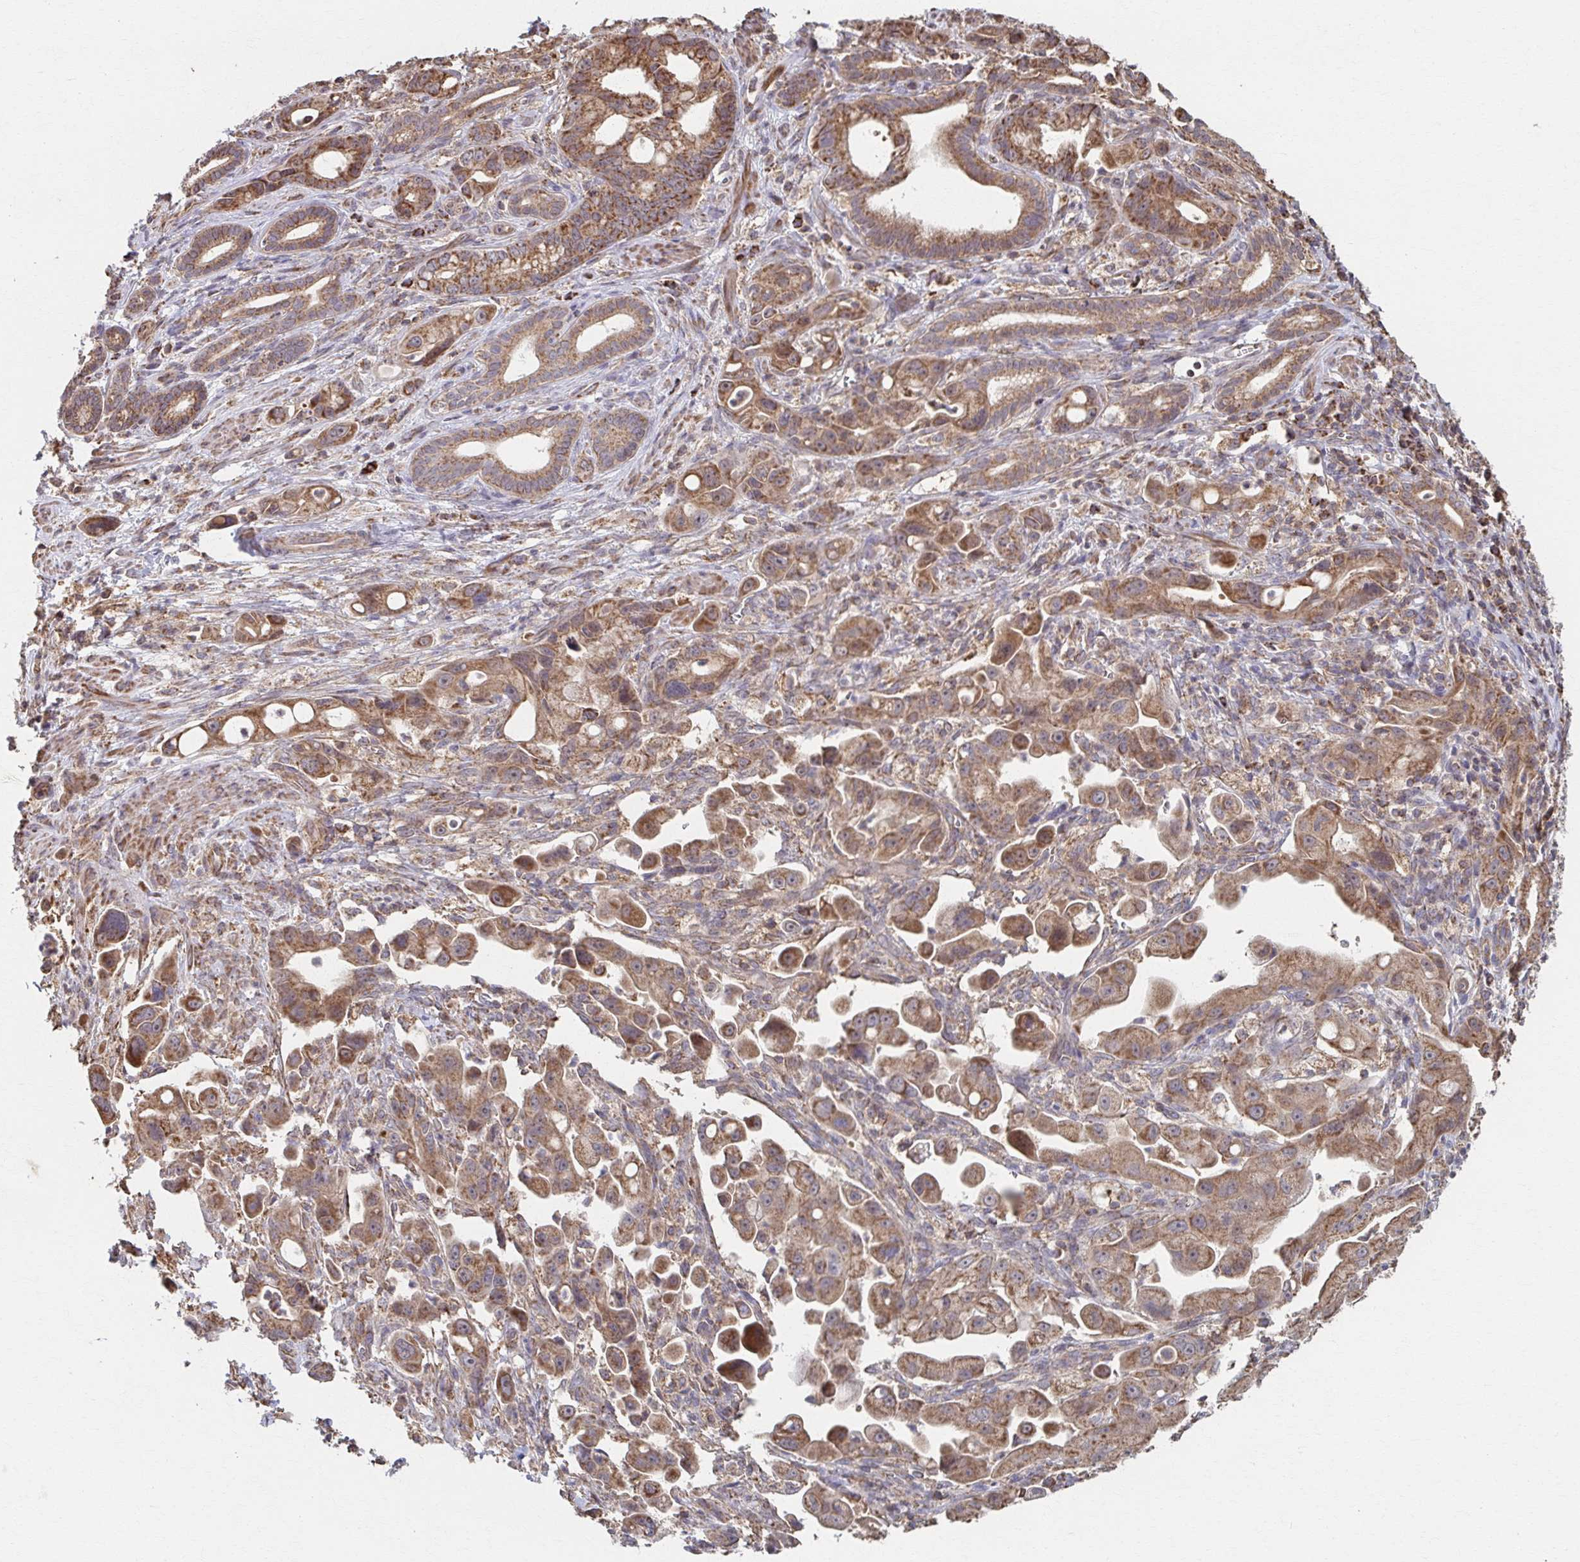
{"staining": {"intensity": "moderate", "quantity": ">75%", "location": "cytoplasmic/membranous"}, "tissue": "pancreatic cancer", "cell_type": "Tumor cells", "image_type": "cancer", "snomed": [{"axis": "morphology", "description": "Adenocarcinoma, NOS"}, {"axis": "topography", "description": "Pancreas"}], "caption": "This is a photomicrograph of immunohistochemistry (IHC) staining of adenocarcinoma (pancreatic), which shows moderate positivity in the cytoplasmic/membranous of tumor cells.", "gene": "KLHL34", "patient": {"sex": "male", "age": 68}}